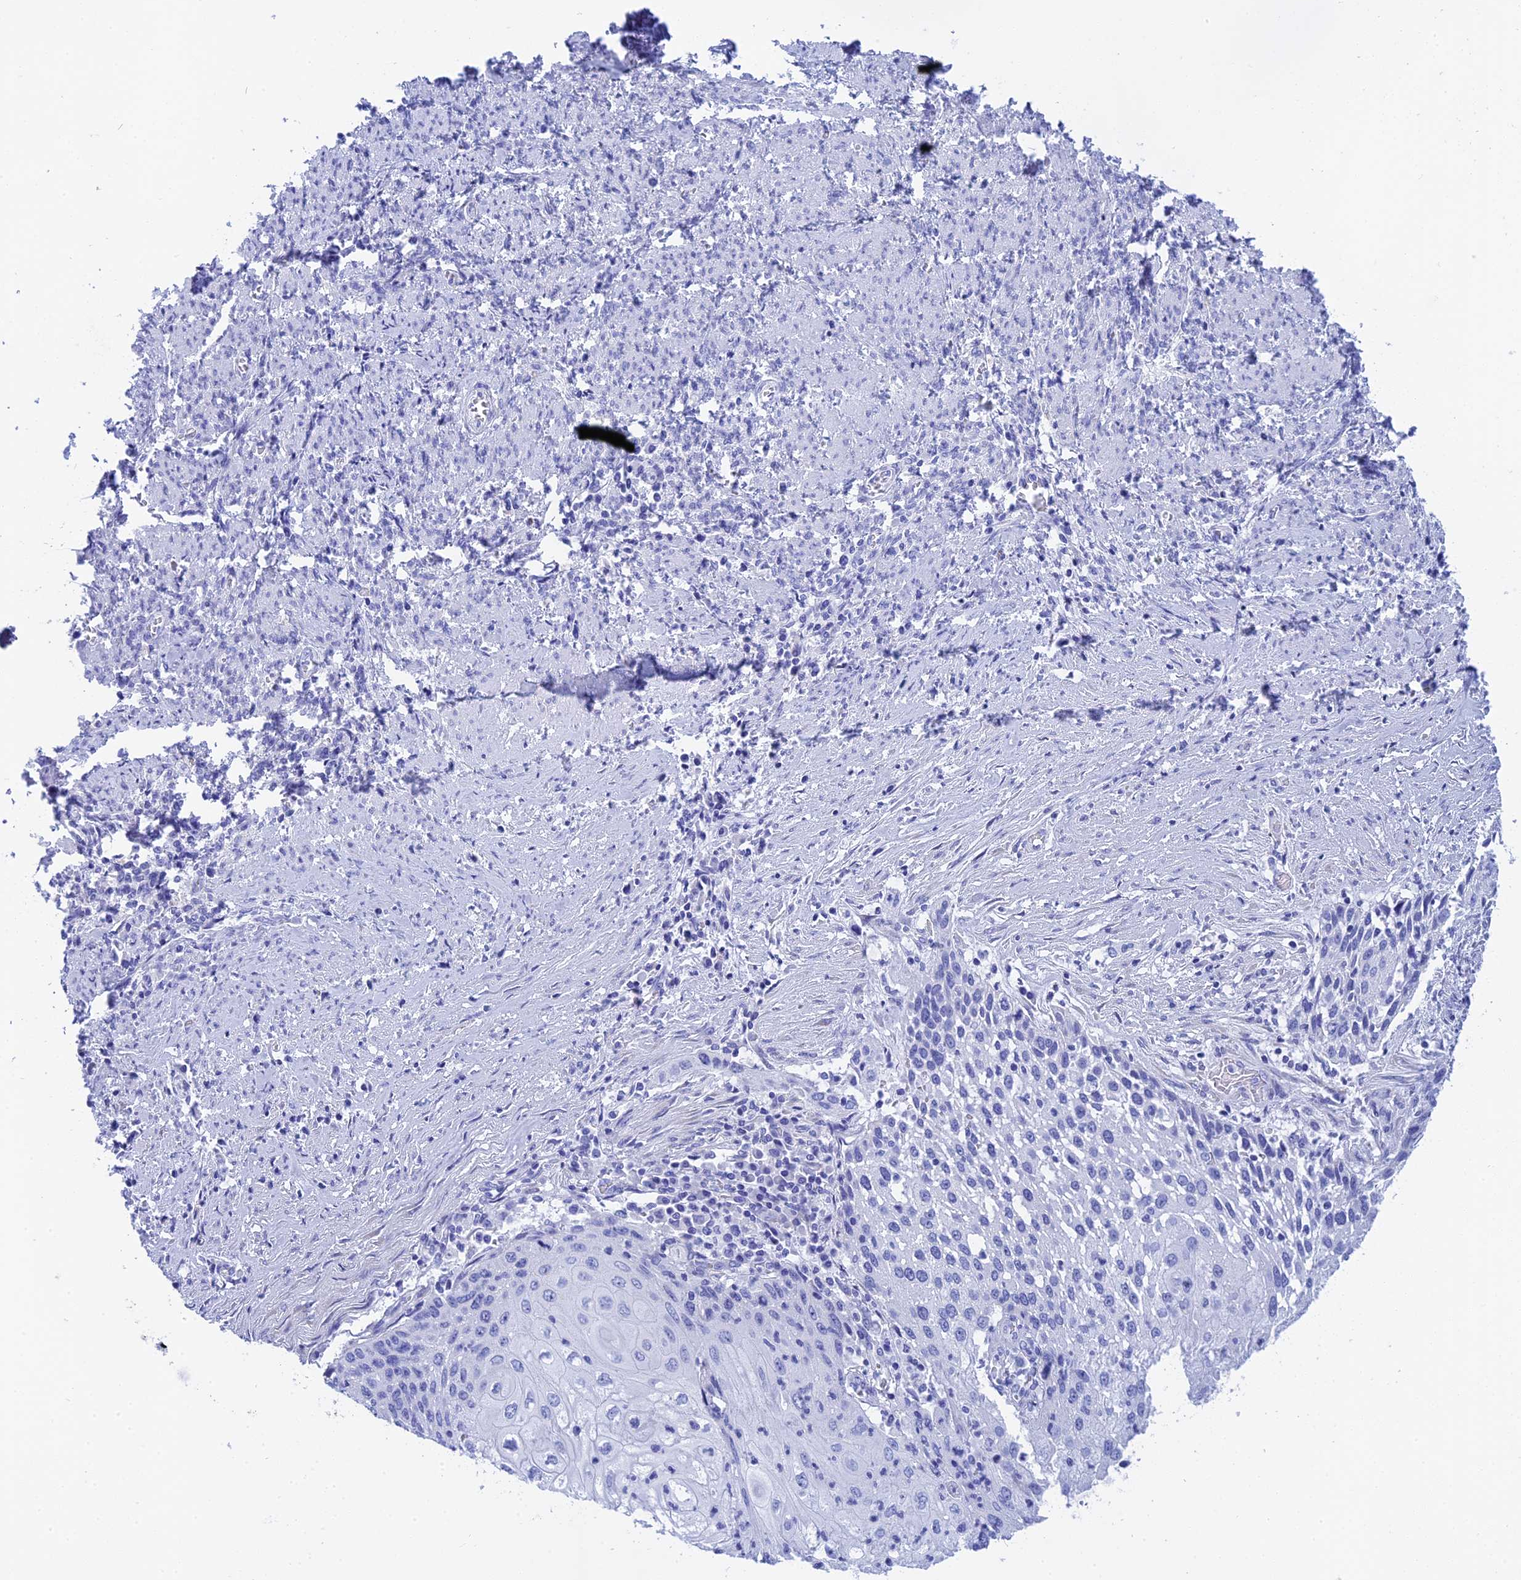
{"staining": {"intensity": "negative", "quantity": "none", "location": "none"}, "tissue": "cervical cancer", "cell_type": "Tumor cells", "image_type": "cancer", "snomed": [{"axis": "morphology", "description": "Squamous cell carcinoma, NOS"}, {"axis": "topography", "description": "Cervix"}], "caption": "There is no significant expression in tumor cells of cervical cancer (squamous cell carcinoma).", "gene": "TEX101", "patient": {"sex": "female", "age": 67}}